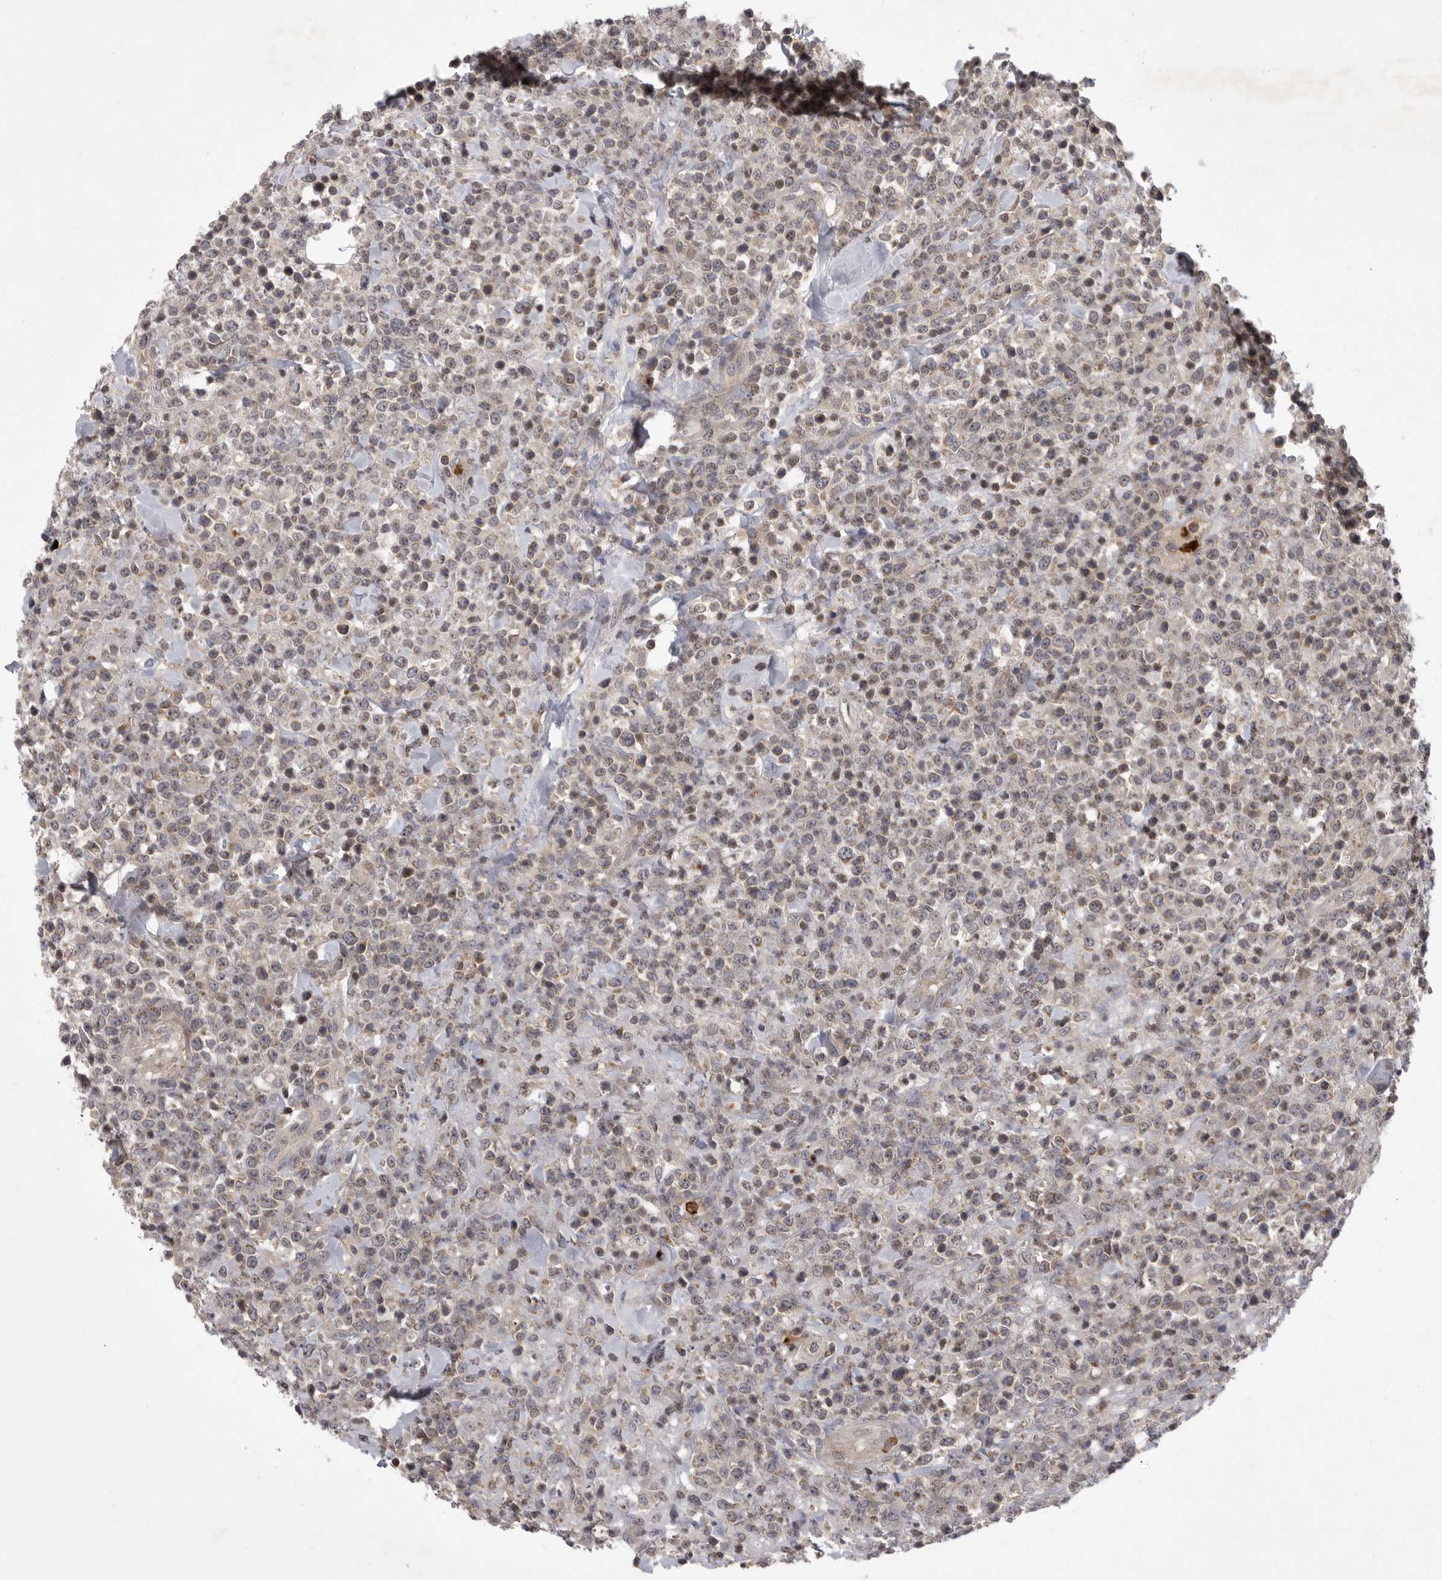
{"staining": {"intensity": "weak", "quantity": "<25%", "location": "cytoplasmic/membranous"}, "tissue": "lymphoma", "cell_type": "Tumor cells", "image_type": "cancer", "snomed": [{"axis": "morphology", "description": "Malignant lymphoma, non-Hodgkin's type, High grade"}, {"axis": "topography", "description": "Colon"}], "caption": "An IHC histopathology image of lymphoma is shown. There is no staining in tumor cells of lymphoma.", "gene": "UBE3D", "patient": {"sex": "female", "age": 53}}